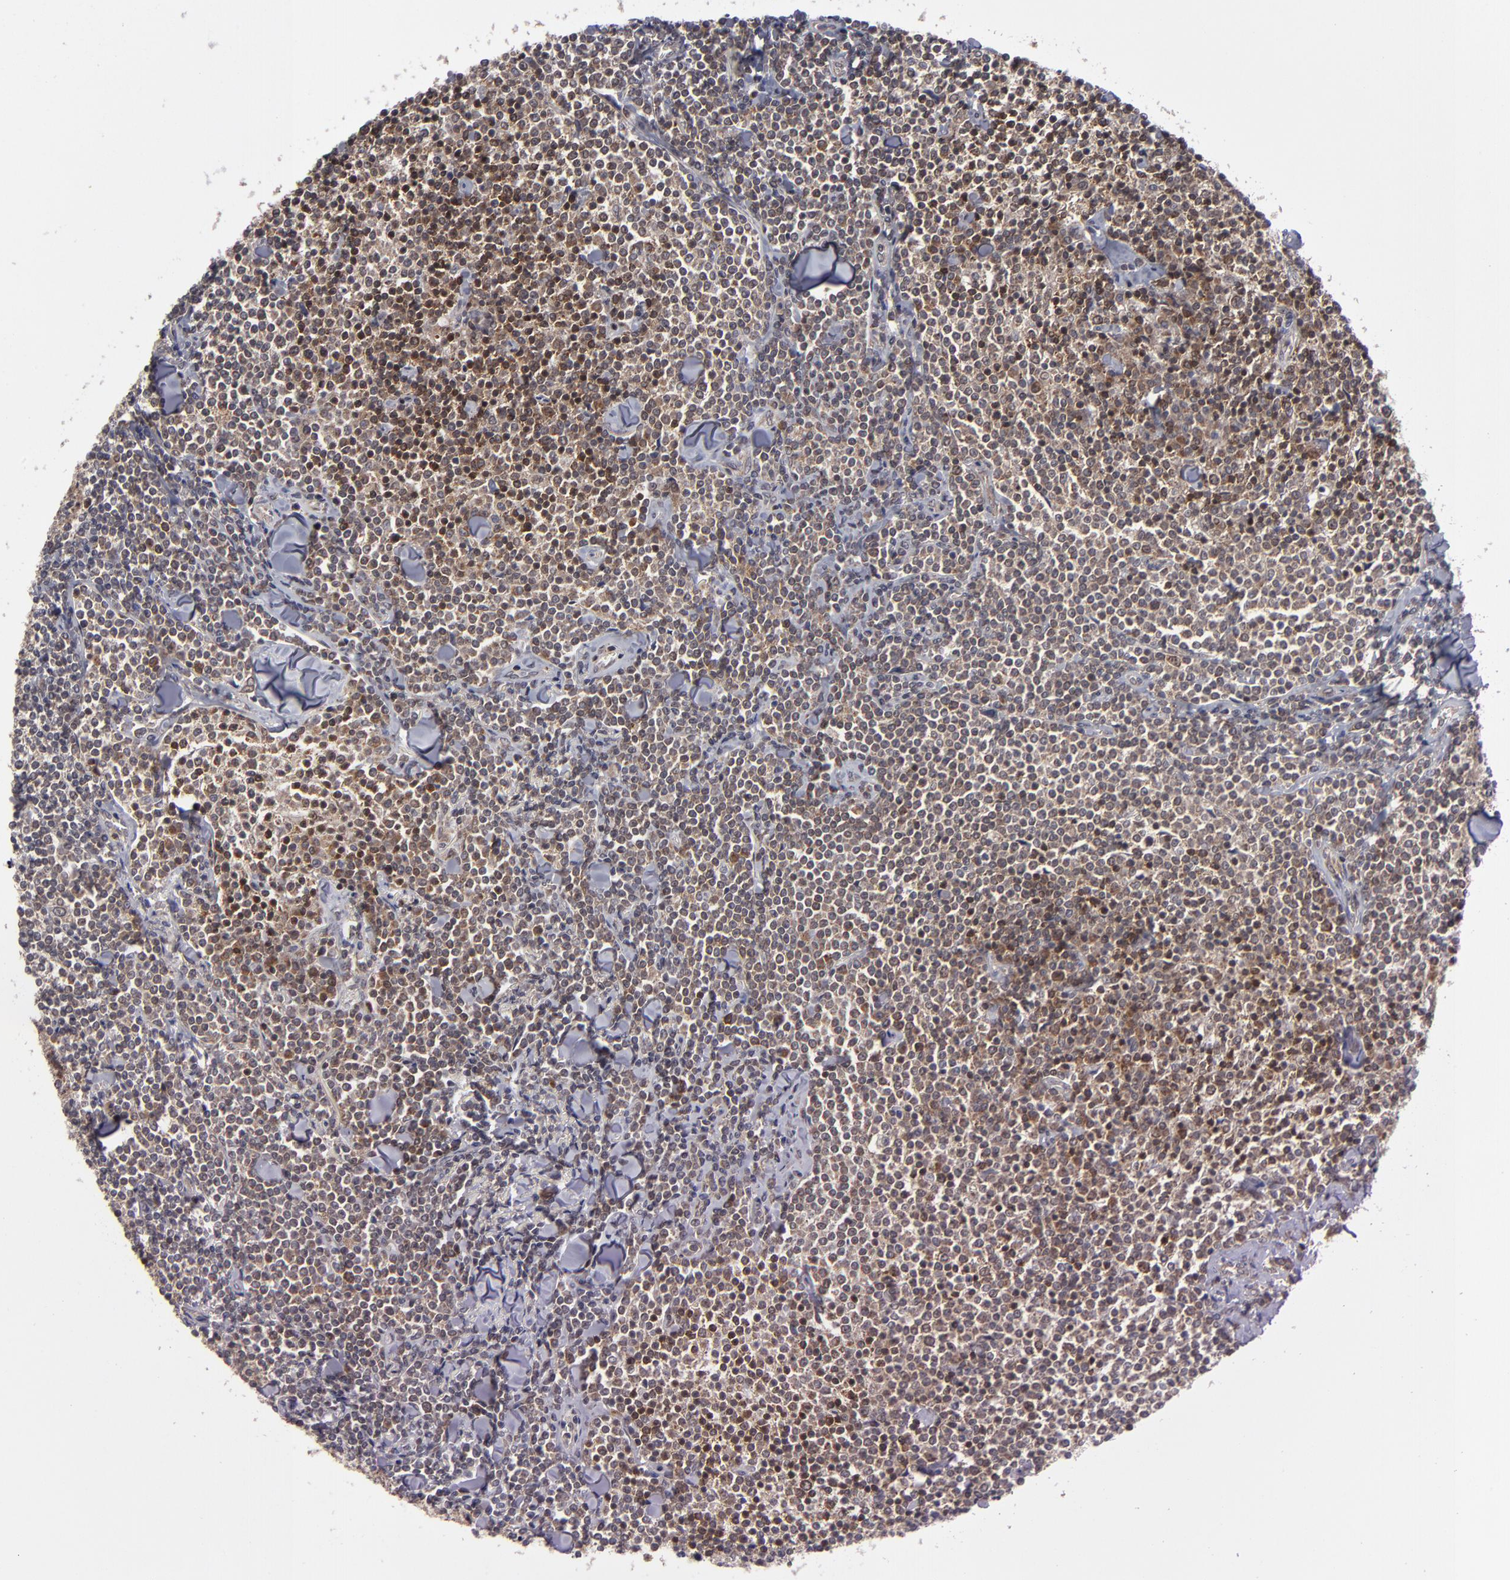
{"staining": {"intensity": "moderate", "quantity": ">75%", "location": "cytoplasmic/membranous"}, "tissue": "lymphoma", "cell_type": "Tumor cells", "image_type": "cancer", "snomed": [{"axis": "morphology", "description": "Malignant lymphoma, non-Hodgkin's type, Low grade"}, {"axis": "topography", "description": "Soft tissue"}], "caption": "Lymphoma stained for a protein demonstrates moderate cytoplasmic/membranous positivity in tumor cells.", "gene": "GLCCI1", "patient": {"sex": "male", "age": 92}}